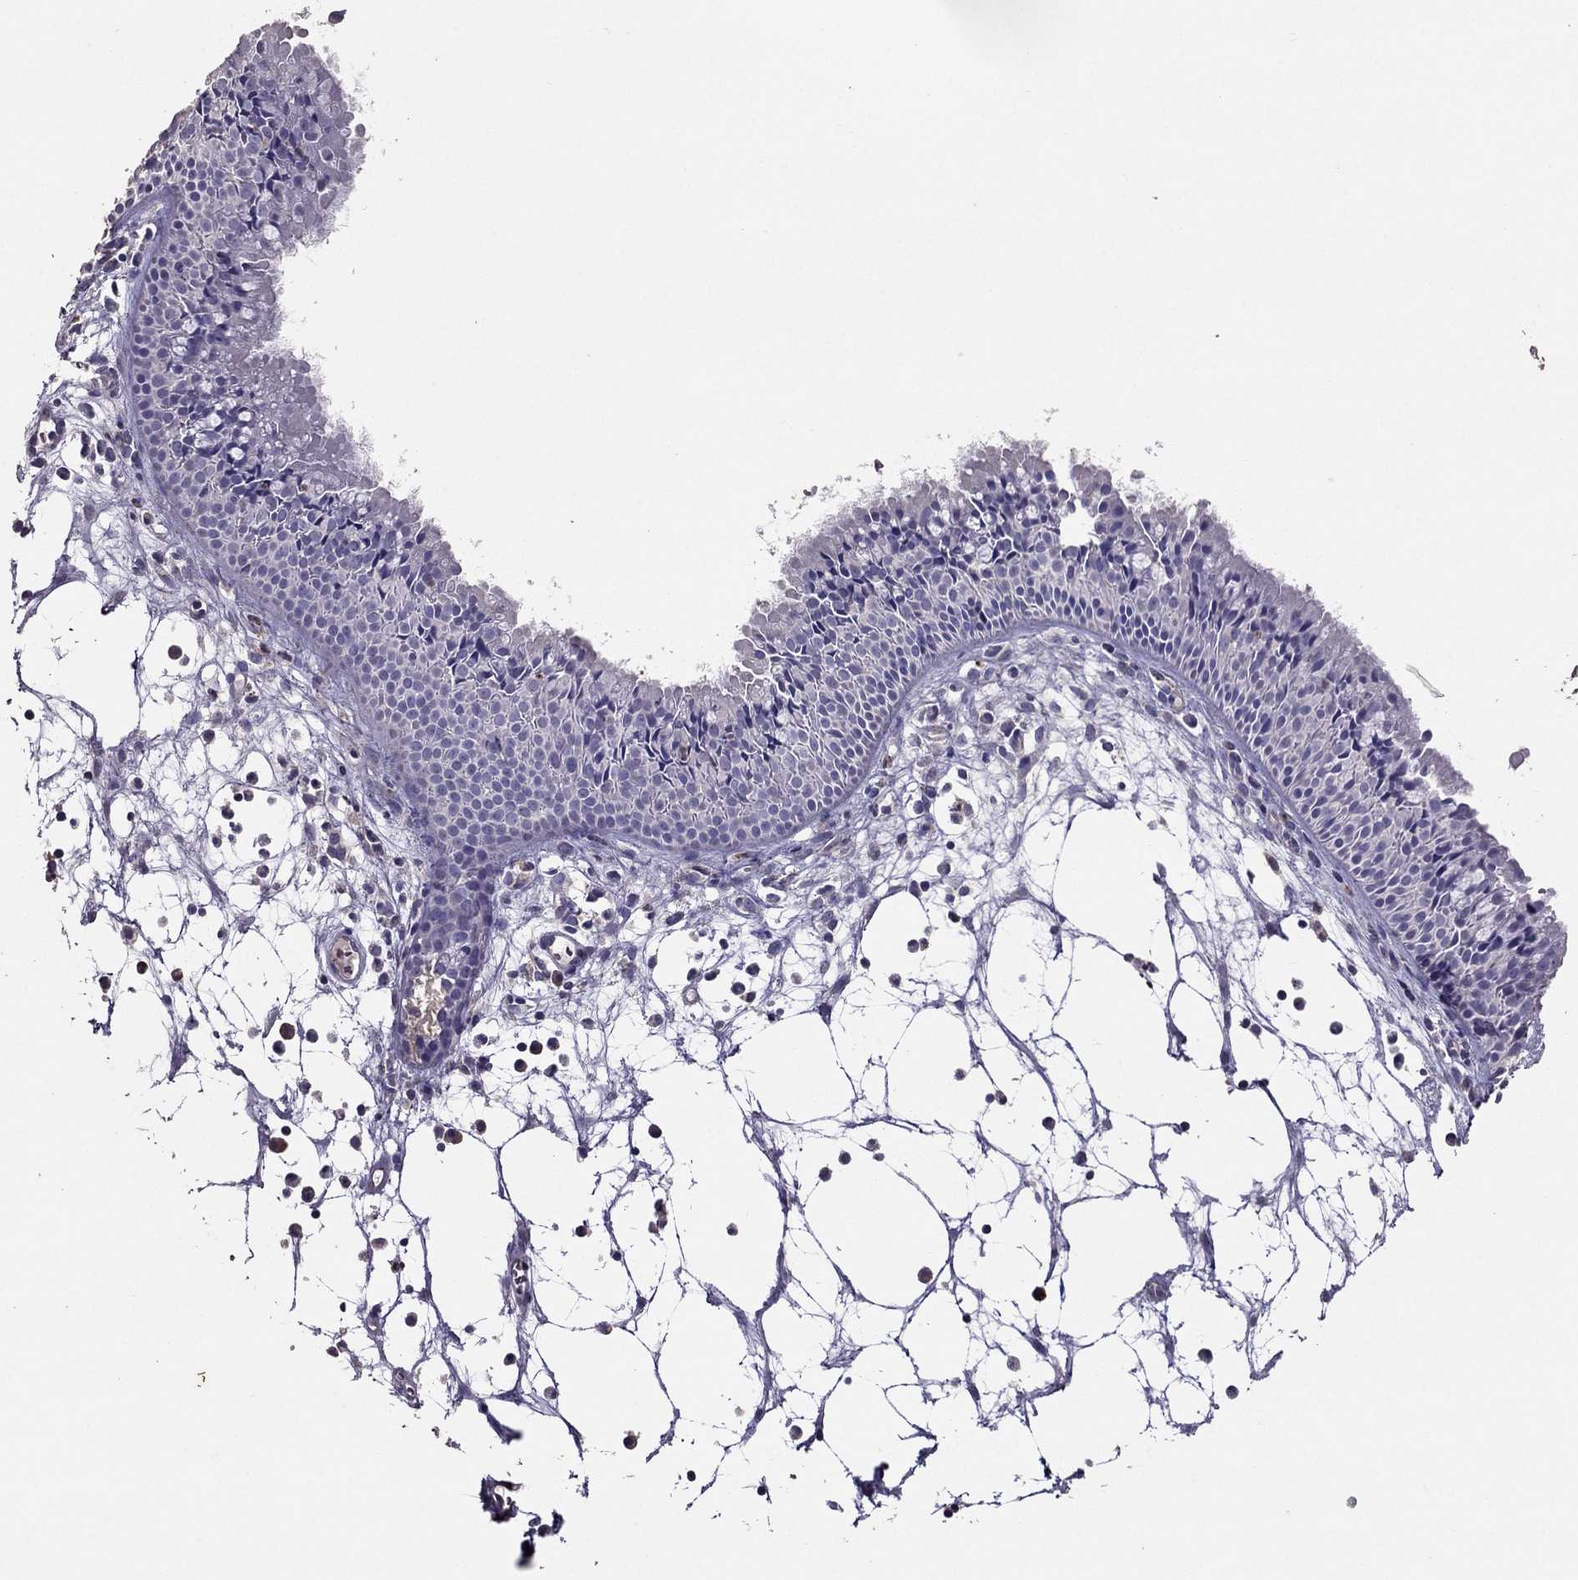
{"staining": {"intensity": "negative", "quantity": "none", "location": "none"}, "tissue": "nasopharynx", "cell_type": "Respiratory epithelial cells", "image_type": "normal", "snomed": [{"axis": "morphology", "description": "Normal tissue, NOS"}, {"axis": "topography", "description": "Nasopharynx"}], "caption": "A photomicrograph of nasopharynx stained for a protein reveals no brown staining in respiratory epithelial cells. (IHC, brightfield microscopy, high magnification).", "gene": "RFLNB", "patient": {"sex": "male", "age": 83}}